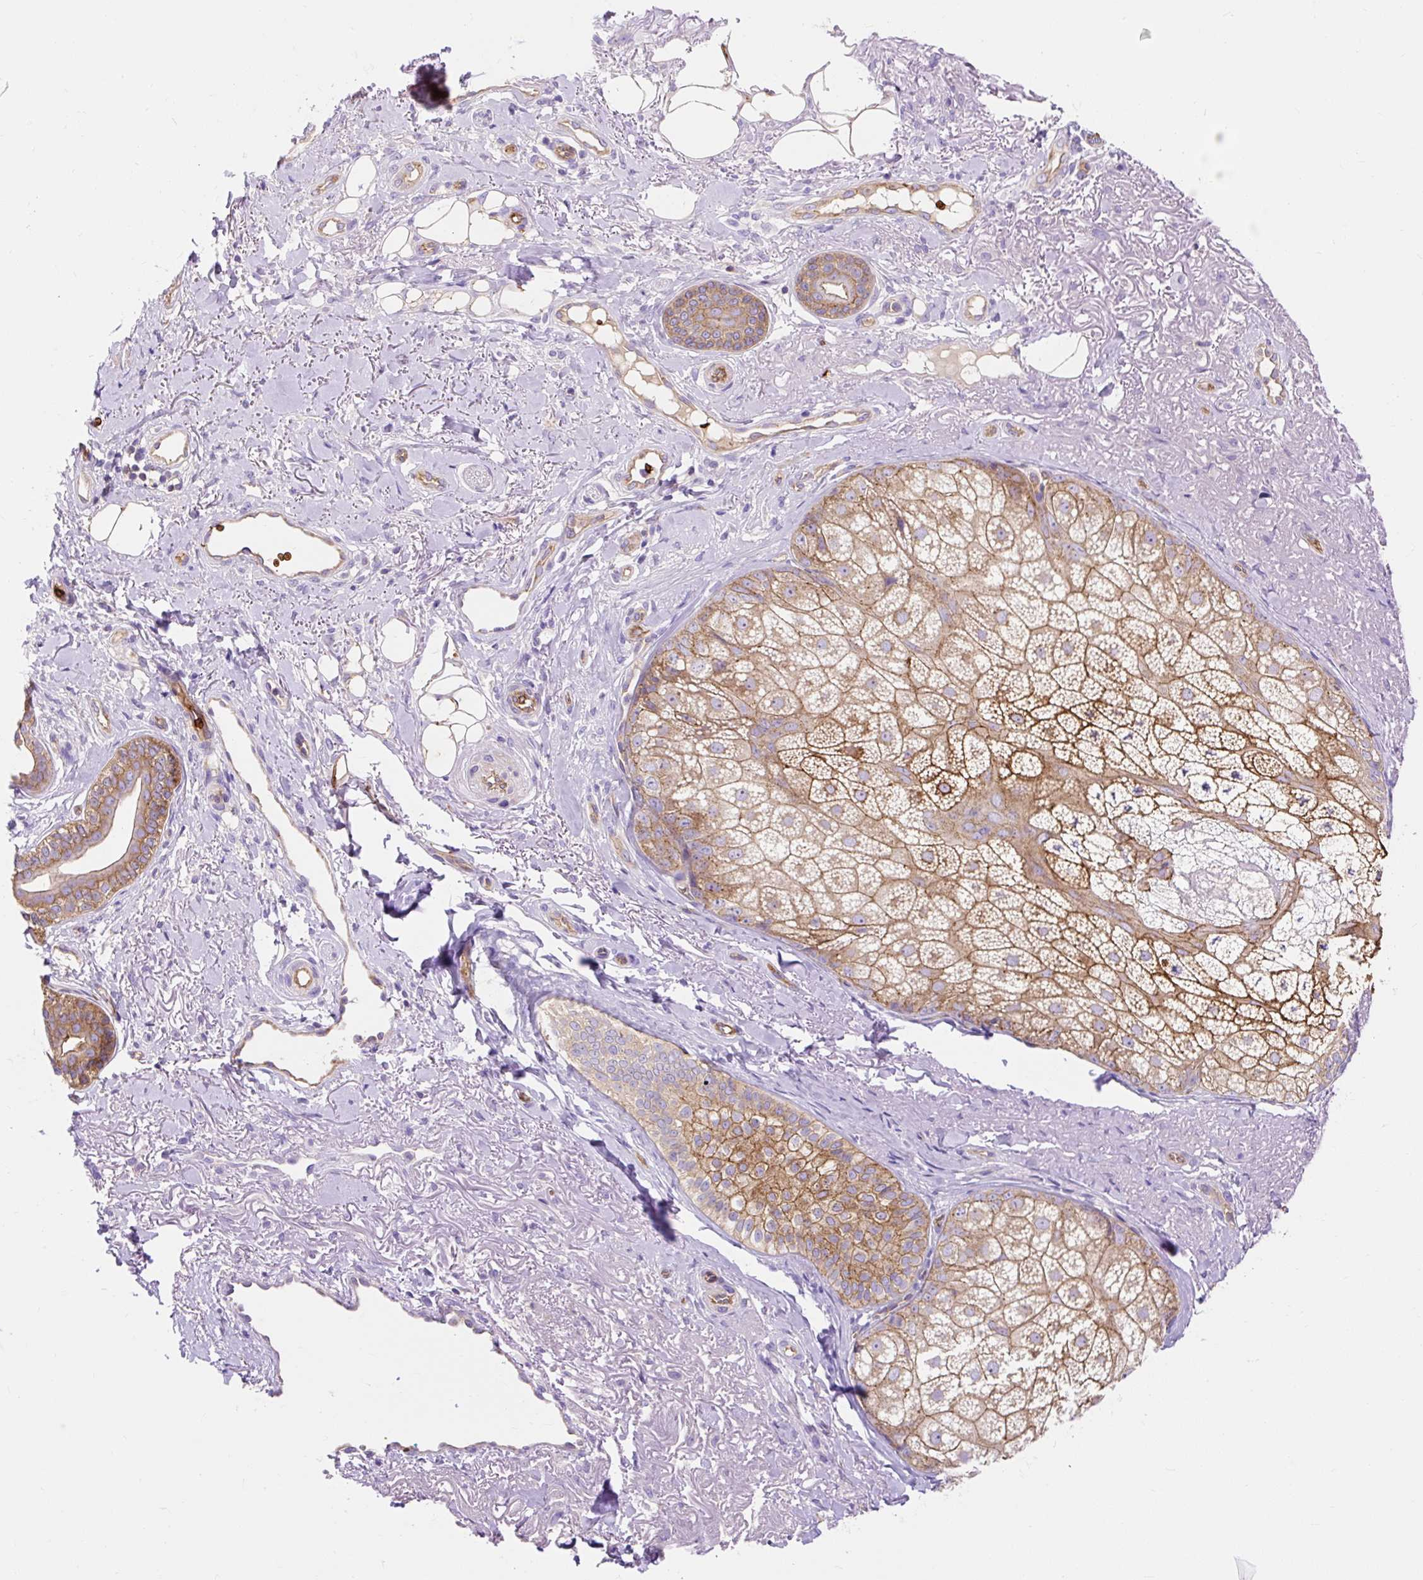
{"staining": {"intensity": "moderate", "quantity": "<25%", "location": "cytoplasmic/membranous"}, "tissue": "skin cancer", "cell_type": "Tumor cells", "image_type": "cancer", "snomed": [{"axis": "morphology", "description": "Squamous cell carcinoma, NOS"}, {"axis": "topography", "description": "Skin"}], "caption": "Human skin squamous cell carcinoma stained with a brown dye demonstrates moderate cytoplasmic/membranous positive expression in about <25% of tumor cells.", "gene": "HIP1R", "patient": {"sex": "male", "age": 86}}